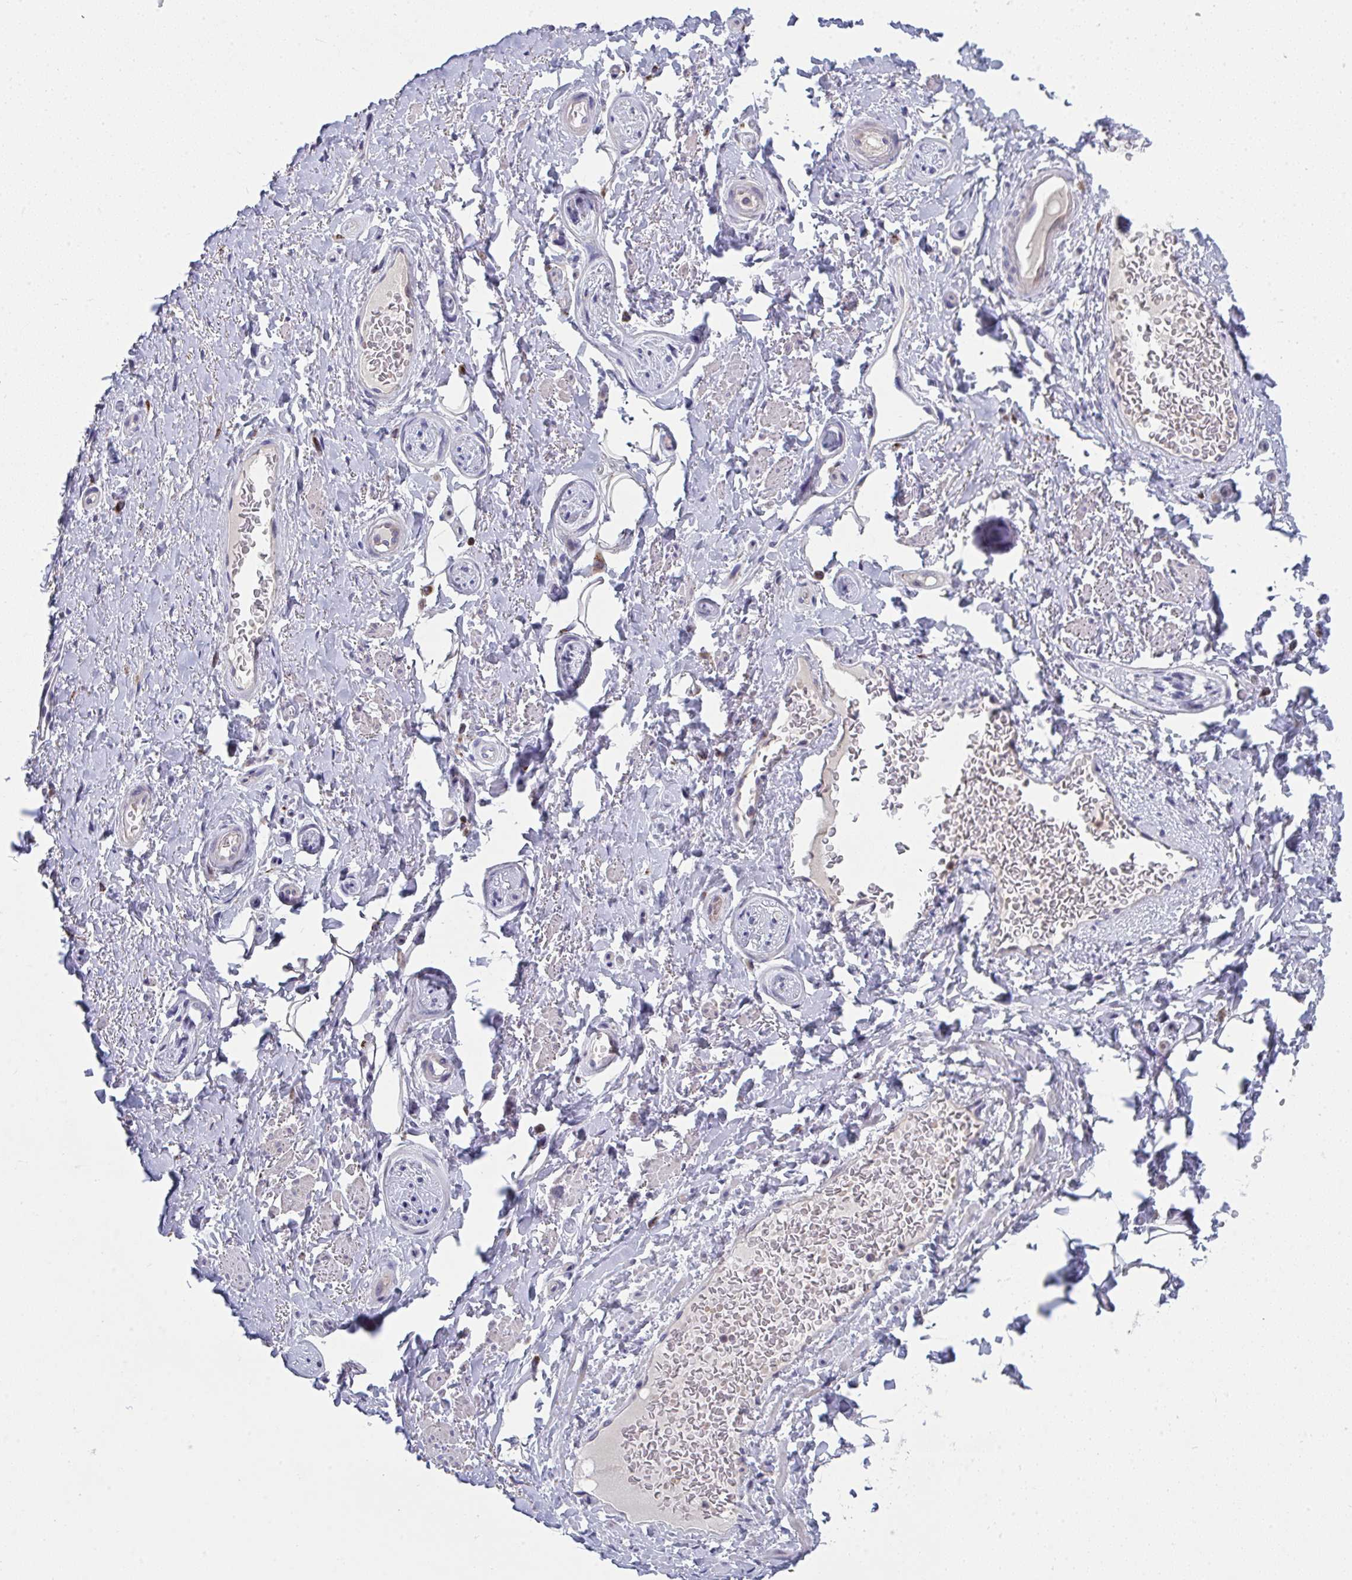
{"staining": {"intensity": "negative", "quantity": "none", "location": "none"}, "tissue": "adipose tissue", "cell_type": "Adipocytes", "image_type": "normal", "snomed": [{"axis": "morphology", "description": "Normal tissue, NOS"}, {"axis": "topography", "description": "Peripheral nerve tissue"}], "caption": "Adipocytes show no significant staining in unremarkable adipose tissue.", "gene": "AOC2", "patient": {"sex": "male", "age": 51}}